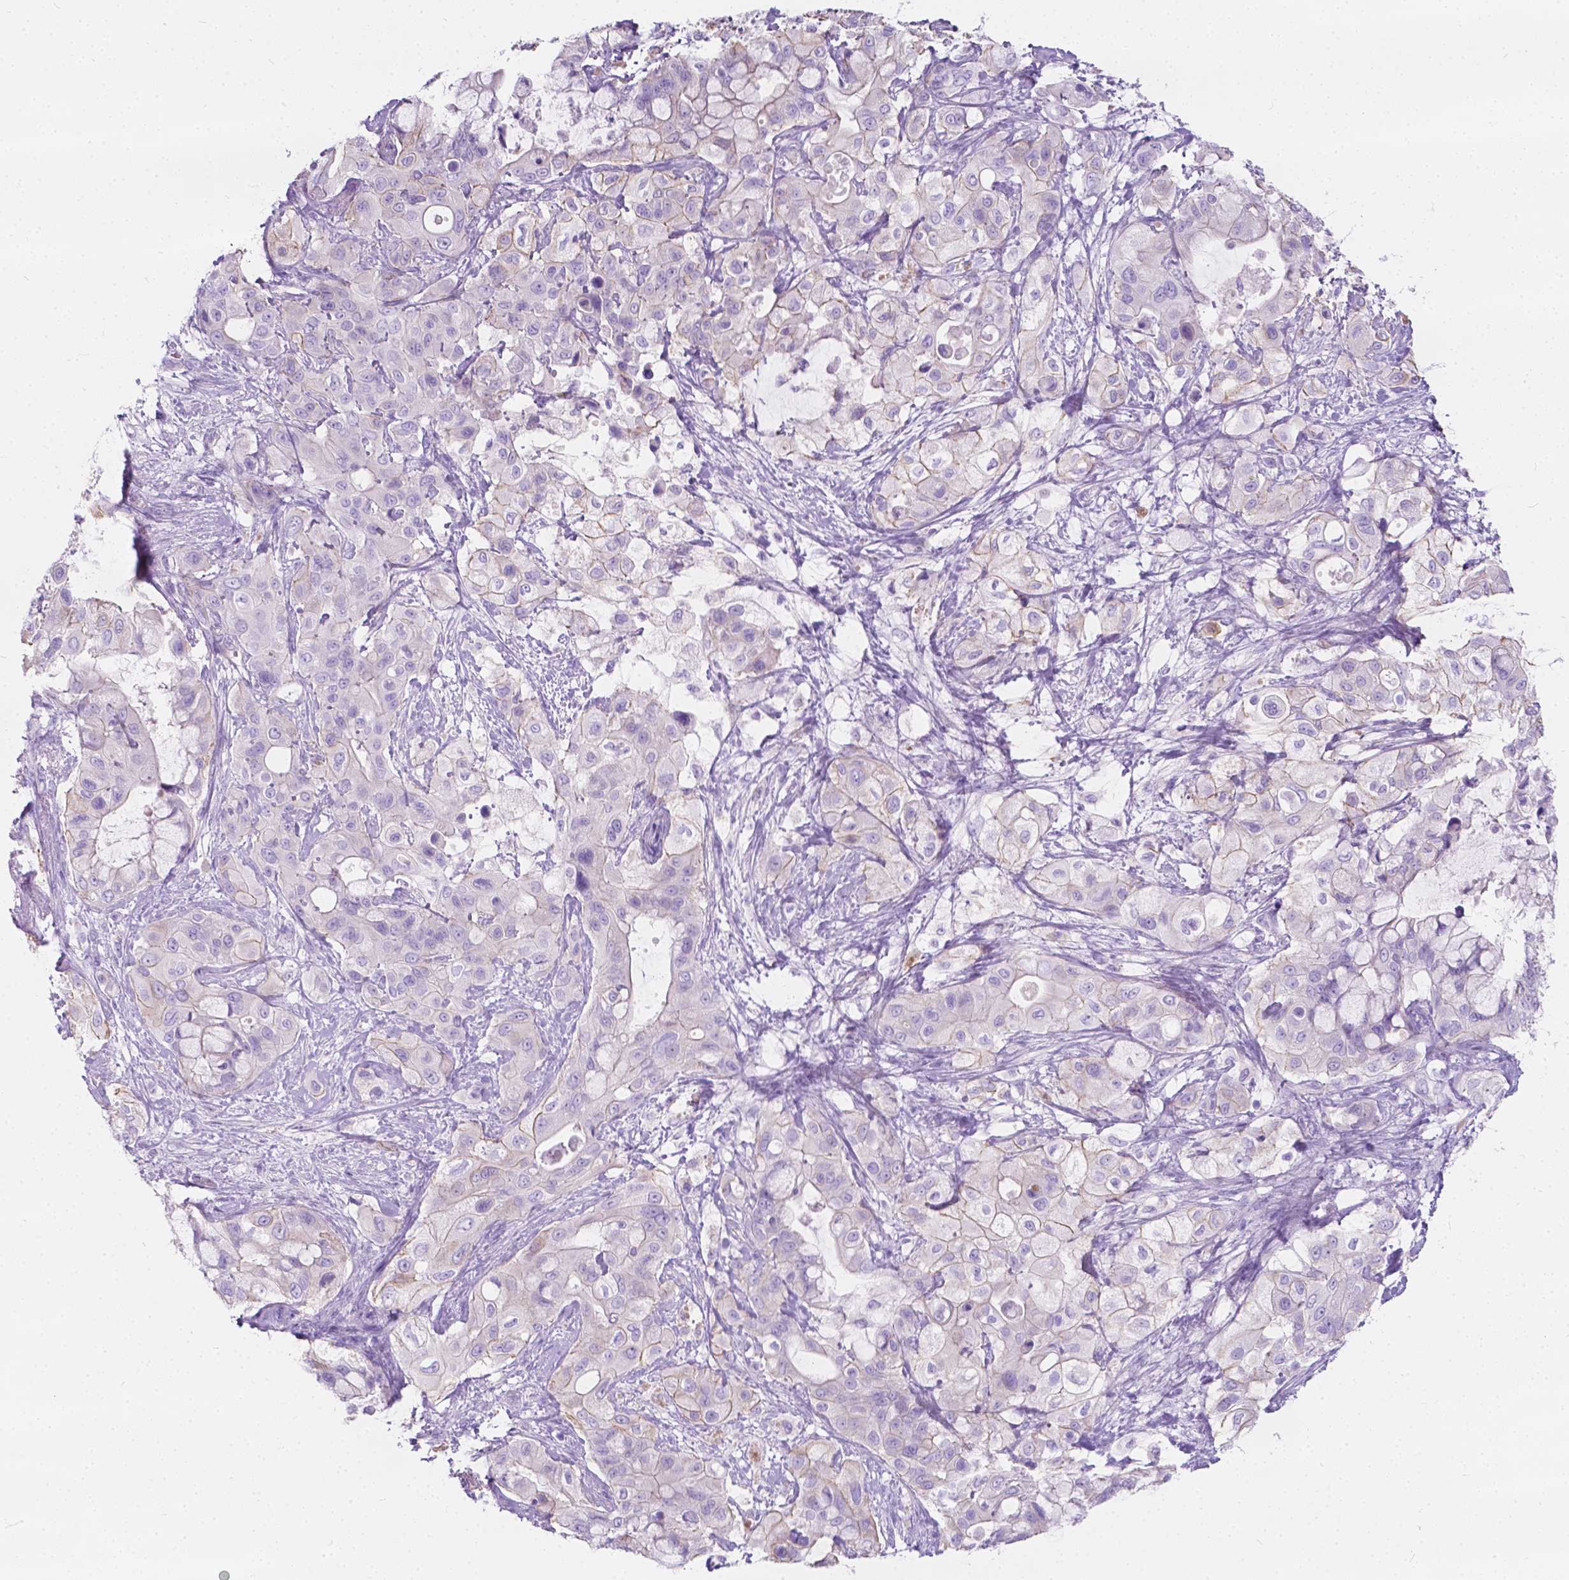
{"staining": {"intensity": "weak", "quantity": "<25%", "location": "cytoplasmic/membranous"}, "tissue": "pancreatic cancer", "cell_type": "Tumor cells", "image_type": "cancer", "snomed": [{"axis": "morphology", "description": "Adenocarcinoma, NOS"}, {"axis": "topography", "description": "Pancreas"}], "caption": "High power microscopy micrograph of an IHC image of pancreatic adenocarcinoma, revealing no significant expression in tumor cells. The staining was performed using DAB to visualize the protein expression in brown, while the nuclei were stained in blue with hematoxylin (Magnification: 20x).", "gene": "GNAO1", "patient": {"sex": "male", "age": 71}}